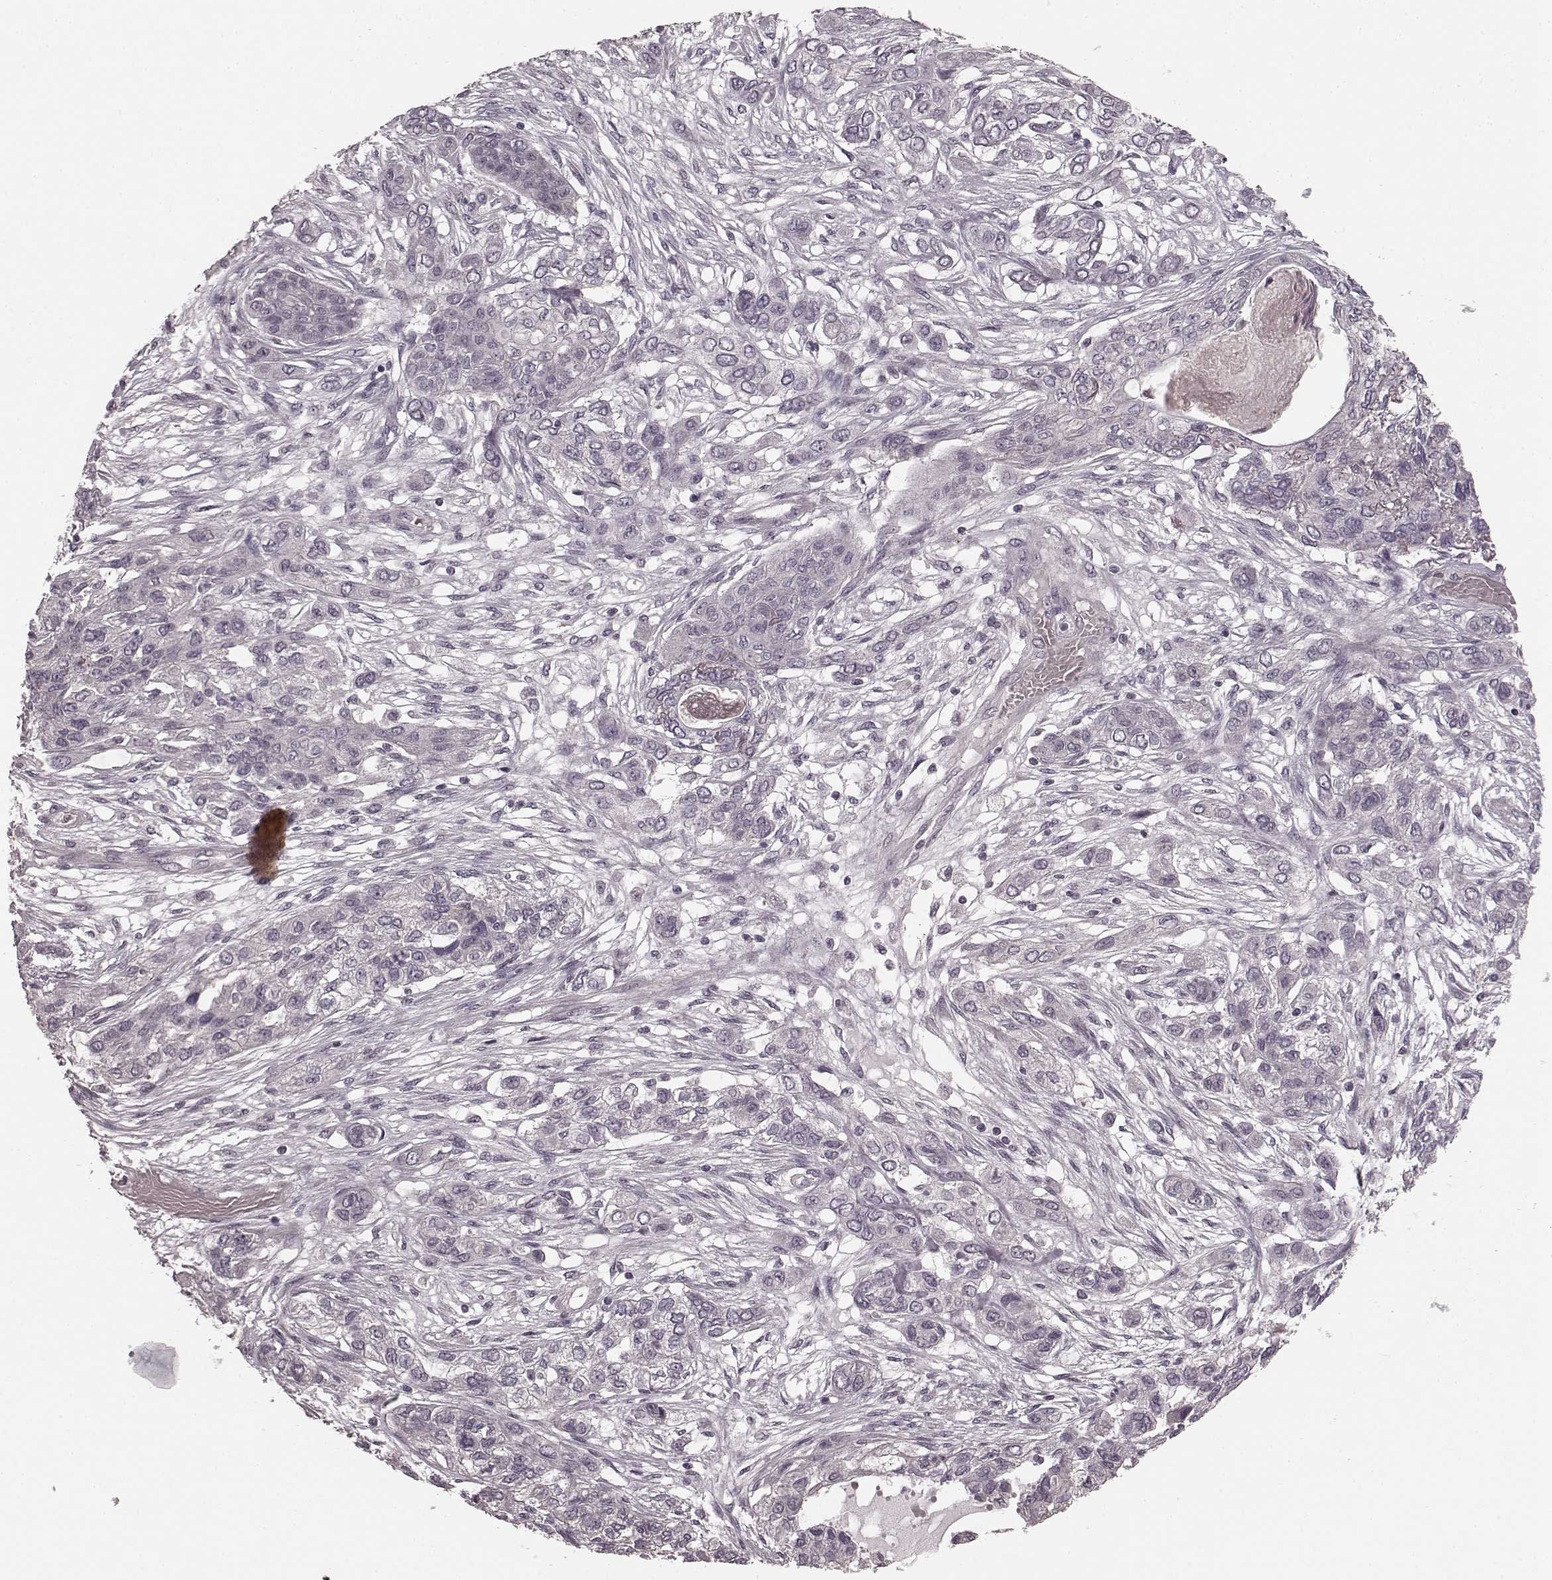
{"staining": {"intensity": "negative", "quantity": "none", "location": "none"}, "tissue": "lung cancer", "cell_type": "Tumor cells", "image_type": "cancer", "snomed": [{"axis": "morphology", "description": "Squamous cell carcinoma, NOS"}, {"axis": "topography", "description": "Lung"}], "caption": "A high-resolution image shows immunohistochemistry staining of lung cancer, which exhibits no significant positivity in tumor cells.", "gene": "PRKCE", "patient": {"sex": "female", "age": 70}}